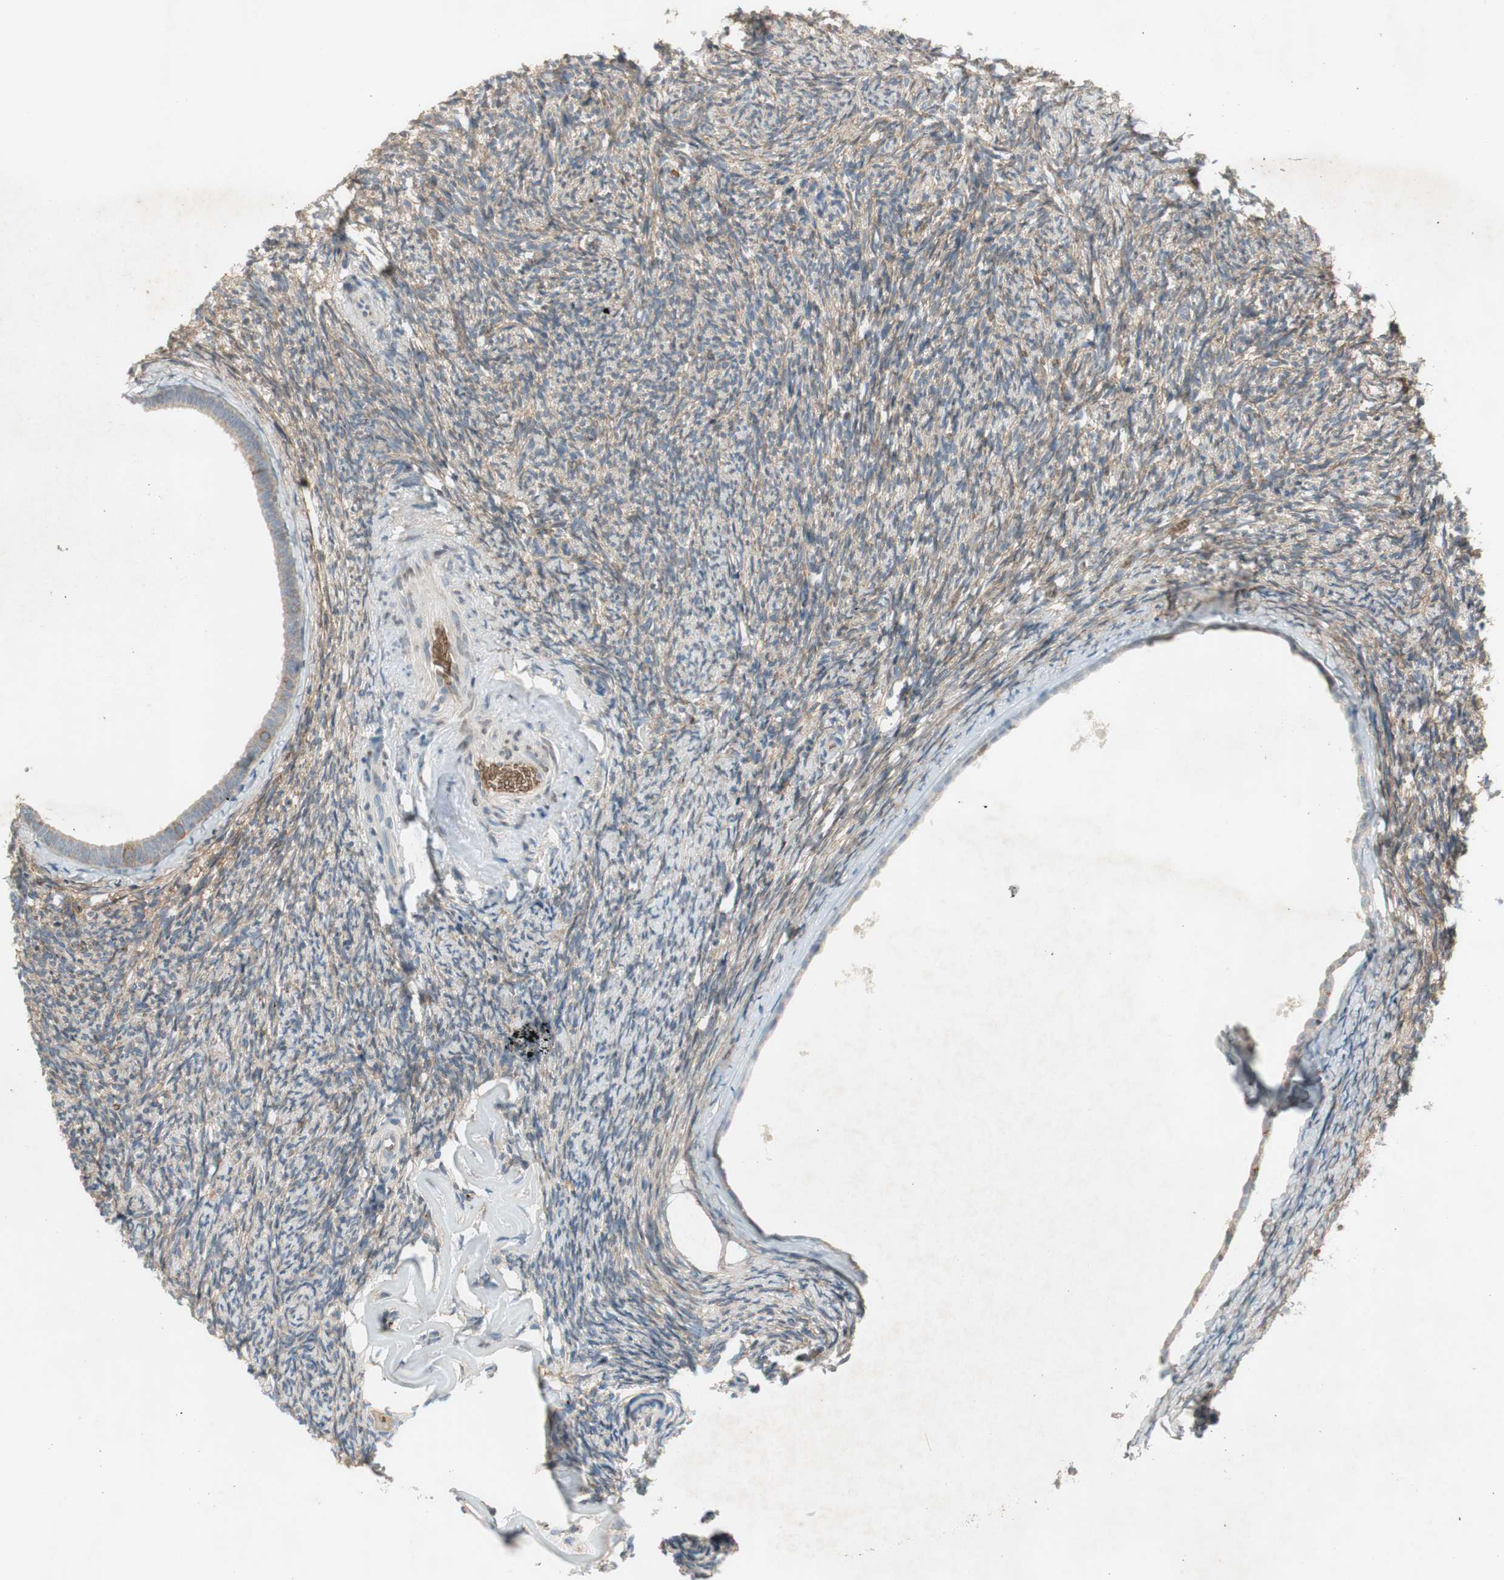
{"staining": {"intensity": "weak", "quantity": ">75%", "location": "cytoplasmic/membranous"}, "tissue": "ovary", "cell_type": "Ovarian stroma cells", "image_type": "normal", "snomed": [{"axis": "morphology", "description": "Normal tissue, NOS"}, {"axis": "topography", "description": "Ovary"}], "caption": "Unremarkable ovary displays weak cytoplasmic/membranous expression in about >75% of ovarian stroma cells, visualized by immunohistochemistry.", "gene": "GYPC", "patient": {"sex": "female", "age": 60}}